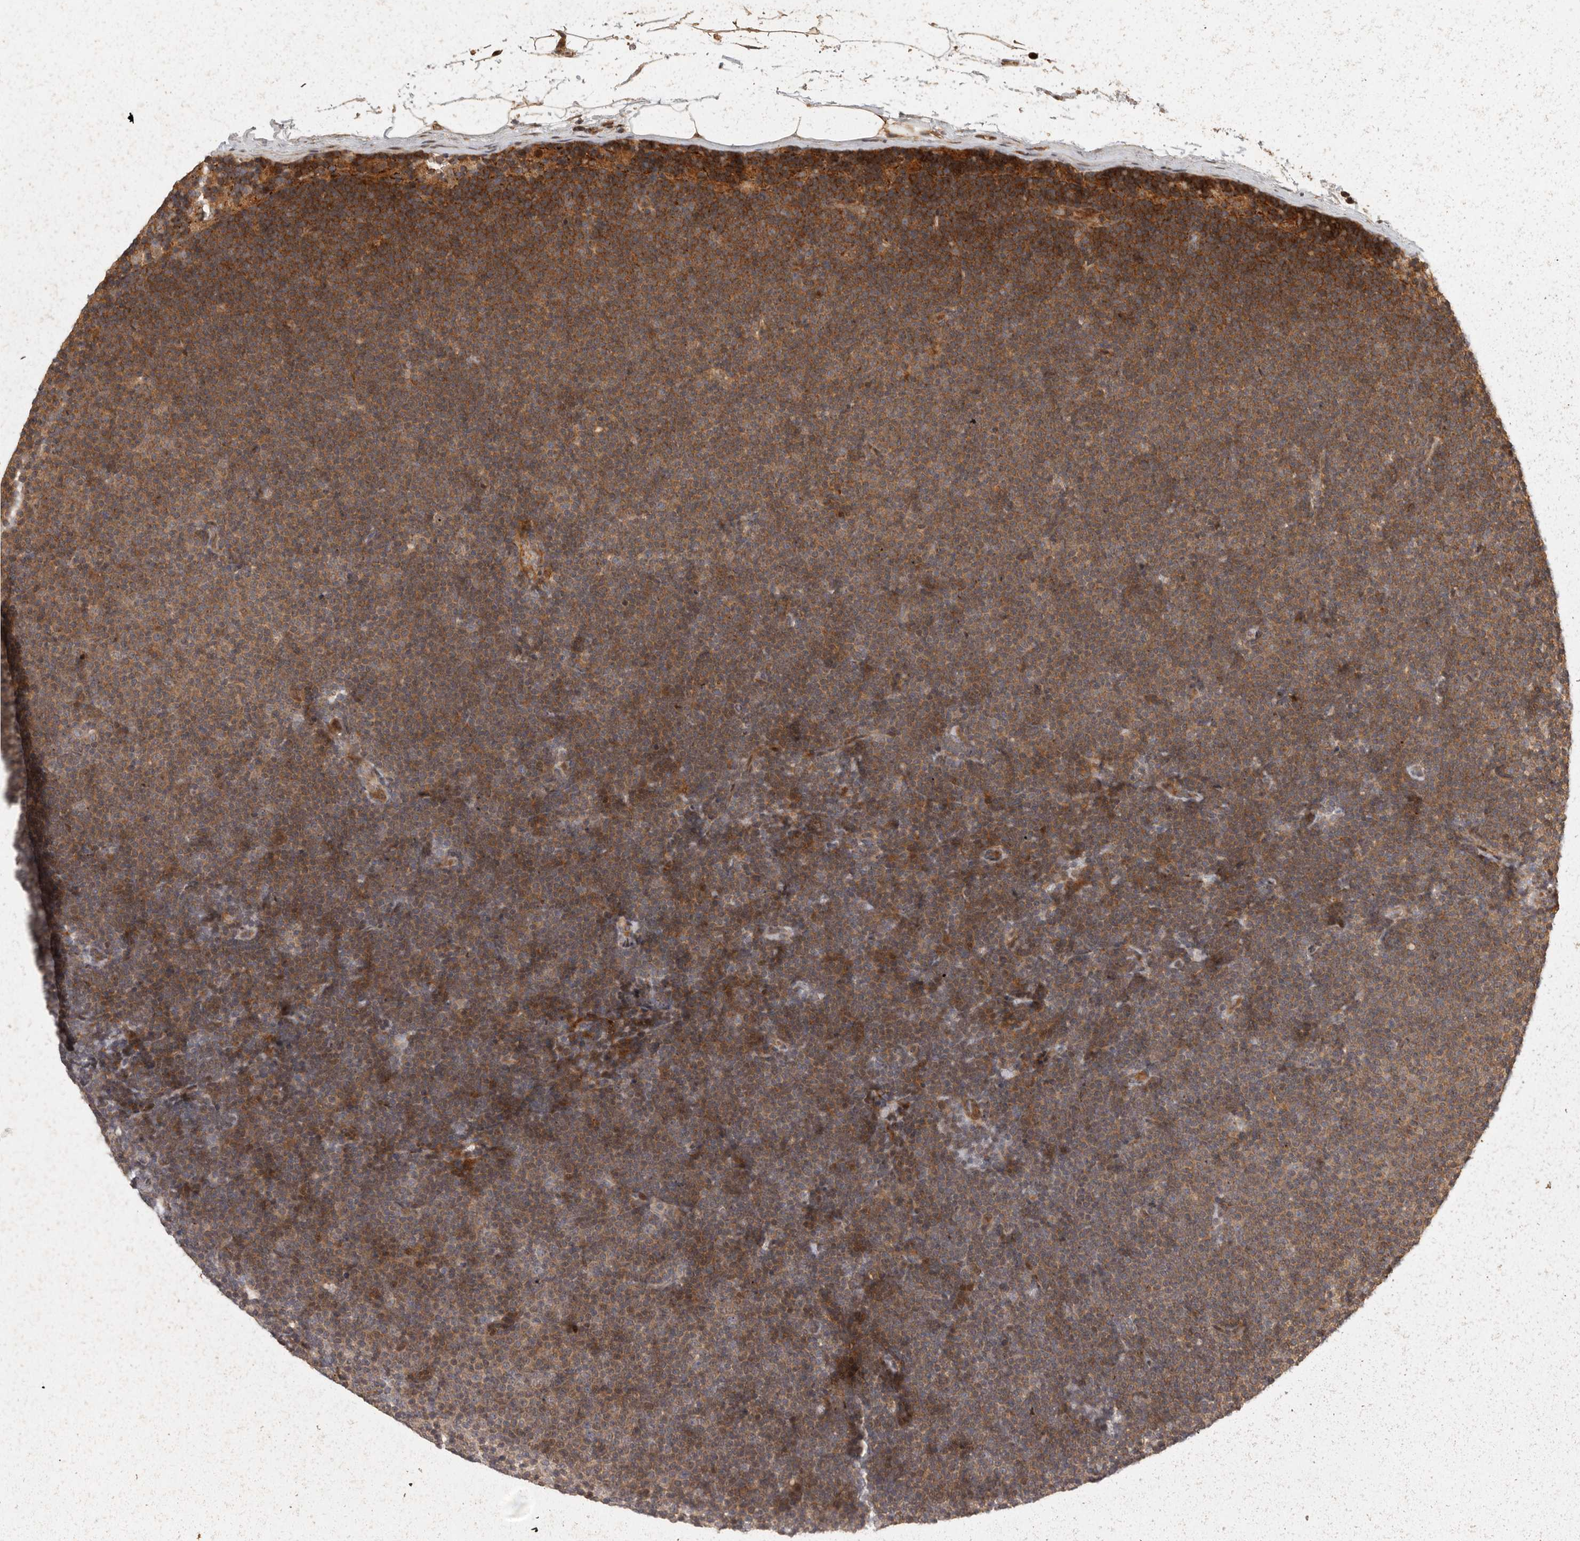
{"staining": {"intensity": "moderate", "quantity": ">75%", "location": "cytoplasmic/membranous"}, "tissue": "lymphoma", "cell_type": "Tumor cells", "image_type": "cancer", "snomed": [{"axis": "morphology", "description": "Malignant lymphoma, non-Hodgkin's type, Low grade"}, {"axis": "topography", "description": "Lymph node"}], "caption": "Moderate cytoplasmic/membranous expression is present in approximately >75% of tumor cells in low-grade malignant lymphoma, non-Hodgkin's type.", "gene": "SWT1", "patient": {"sex": "female", "age": 53}}